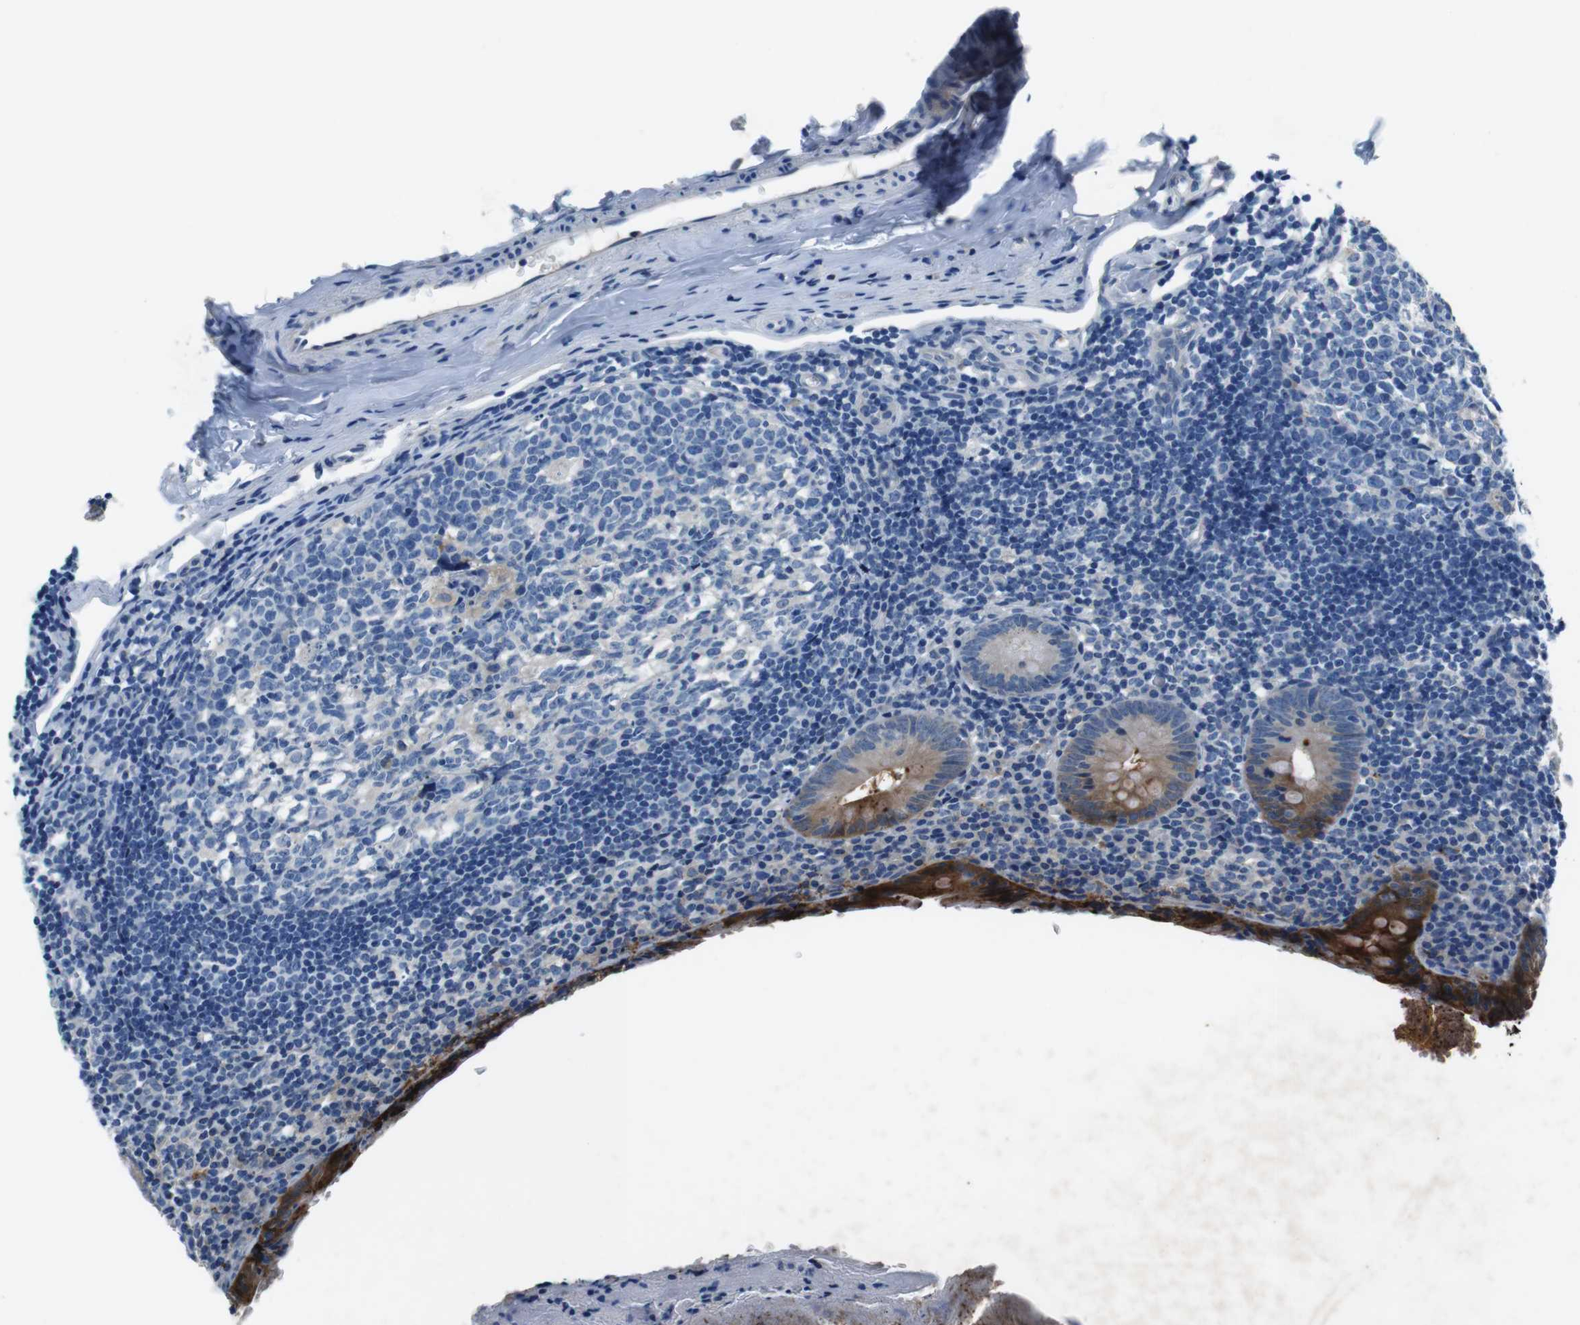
{"staining": {"intensity": "strong", "quantity": "25%-75%", "location": "cytoplasmic/membranous"}, "tissue": "appendix", "cell_type": "Glandular cells", "image_type": "normal", "snomed": [{"axis": "morphology", "description": "Normal tissue, NOS"}, {"axis": "topography", "description": "Appendix"}], "caption": "Glandular cells exhibit strong cytoplasmic/membranous expression in approximately 25%-75% of cells in benign appendix. (Stains: DAB in brown, nuclei in blue, Microscopy: brightfield microscopy at high magnification).", "gene": "TULP3", "patient": {"sex": "female", "age": 10}}